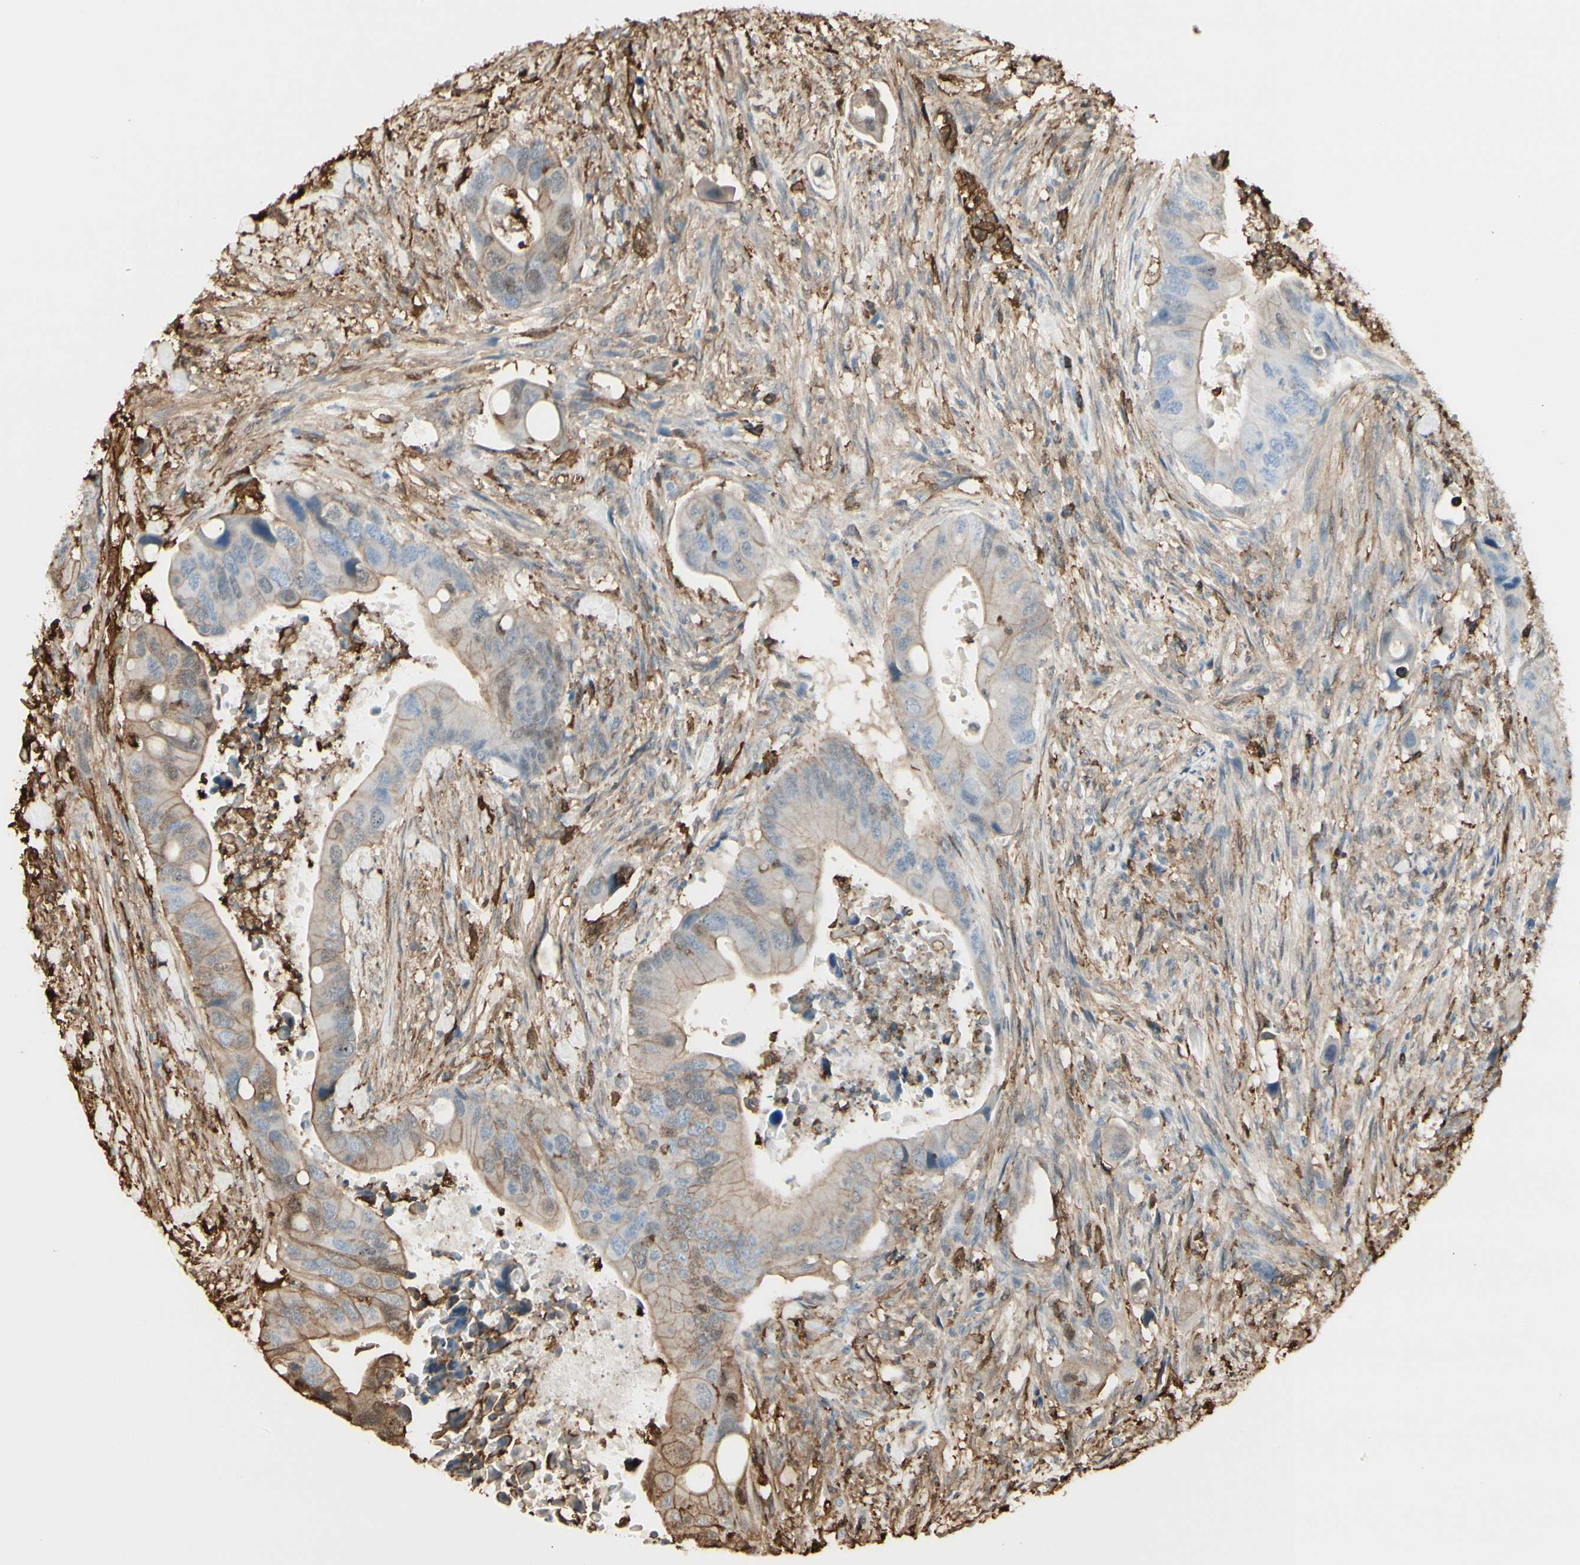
{"staining": {"intensity": "weak", "quantity": ">75%", "location": "cytoplasmic/membranous"}, "tissue": "colorectal cancer", "cell_type": "Tumor cells", "image_type": "cancer", "snomed": [{"axis": "morphology", "description": "Adenocarcinoma, NOS"}, {"axis": "topography", "description": "Rectum"}], "caption": "This photomicrograph reveals adenocarcinoma (colorectal) stained with immunohistochemistry to label a protein in brown. The cytoplasmic/membranous of tumor cells show weak positivity for the protein. Nuclei are counter-stained blue.", "gene": "GSN", "patient": {"sex": "female", "age": 57}}